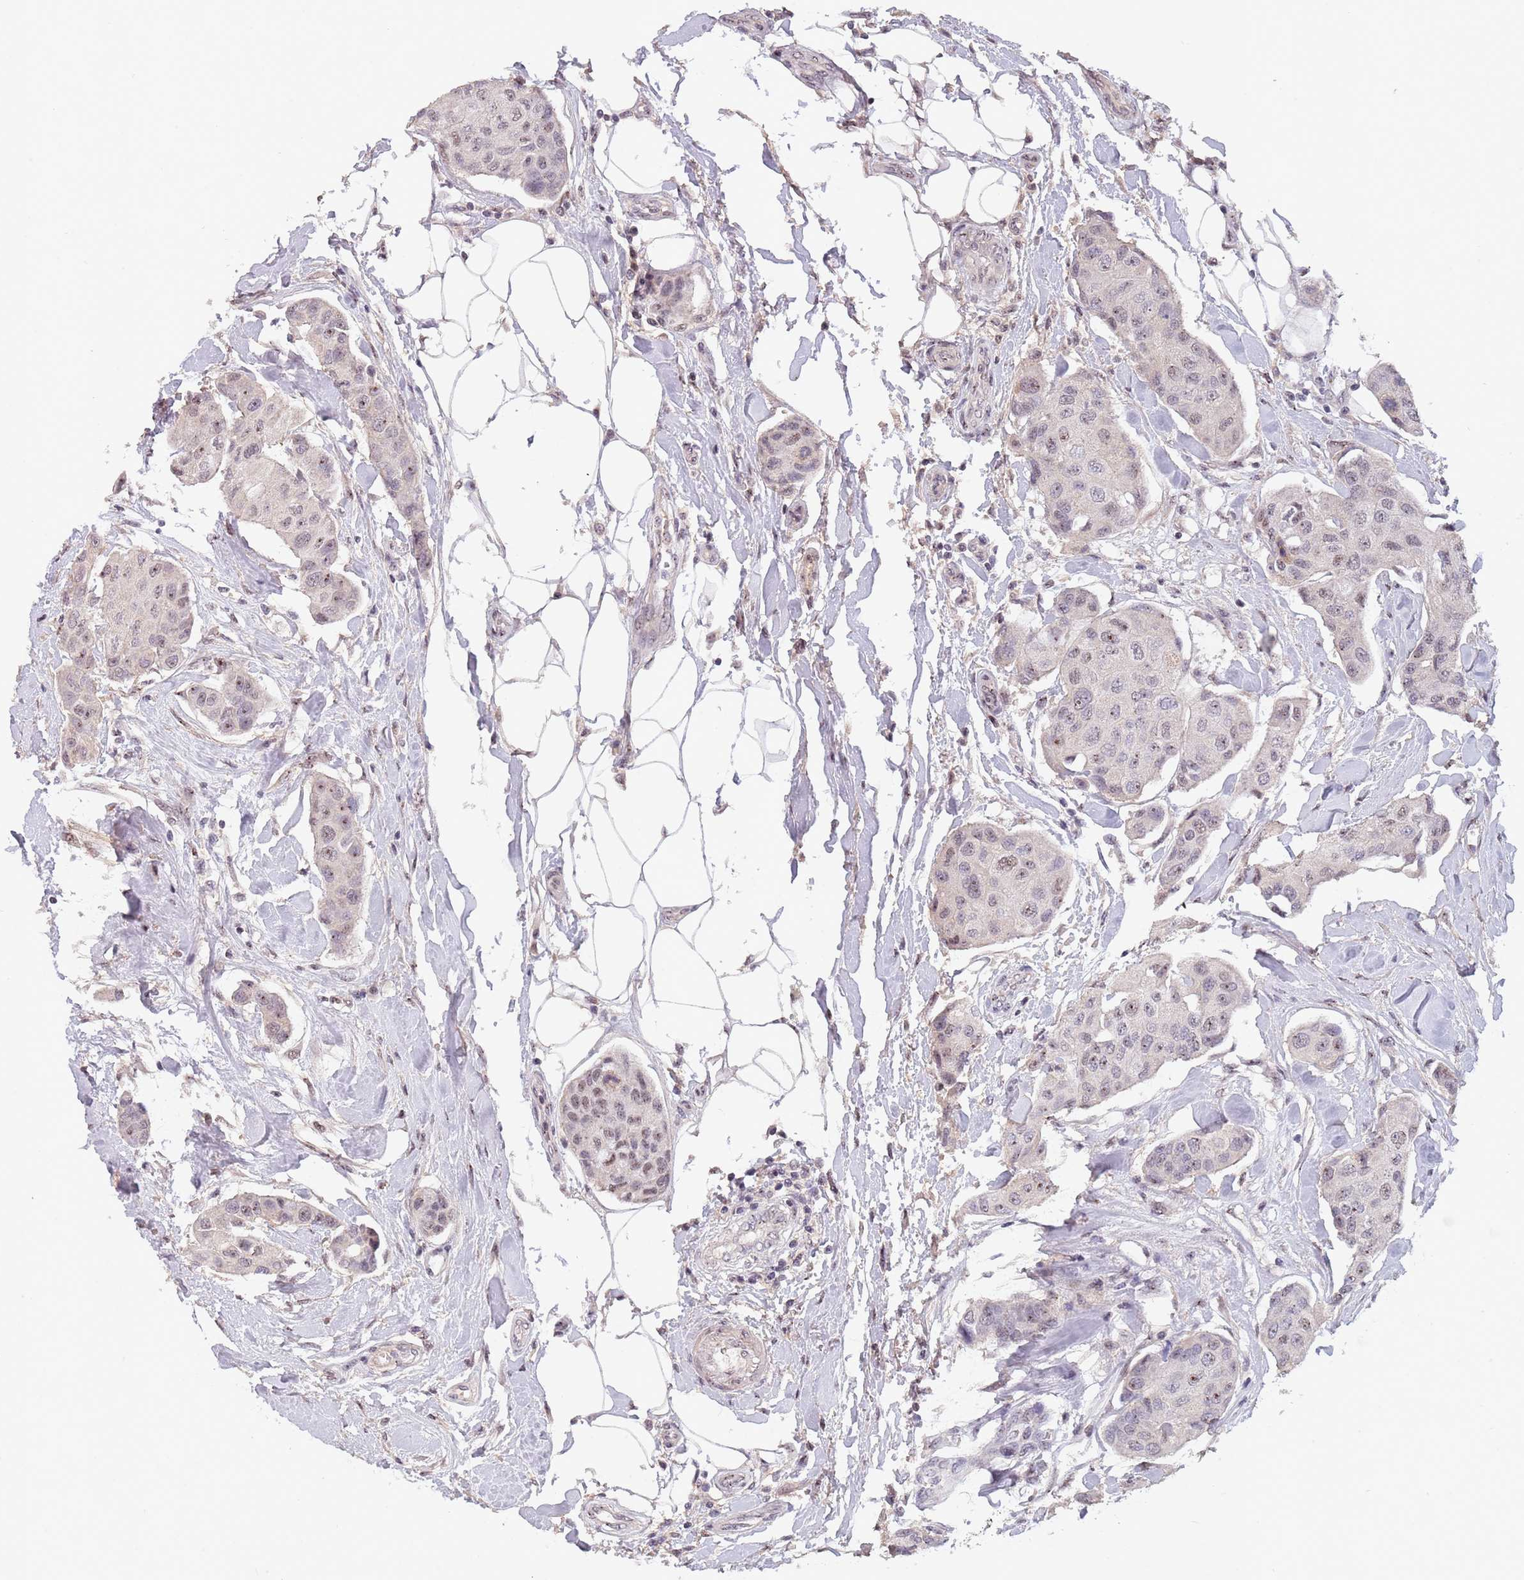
{"staining": {"intensity": "weak", "quantity": ">75%", "location": "nuclear"}, "tissue": "breast cancer", "cell_type": "Tumor cells", "image_type": "cancer", "snomed": [{"axis": "morphology", "description": "Duct carcinoma"}, {"axis": "topography", "description": "Breast"}, {"axis": "topography", "description": "Lymph node"}], "caption": "The immunohistochemical stain highlights weak nuclear staining in tumor cells of intraductal carcinoma (breast) tissue.", "gene": "CIZ1", "patient": {"sex": "female", "age": 80}}